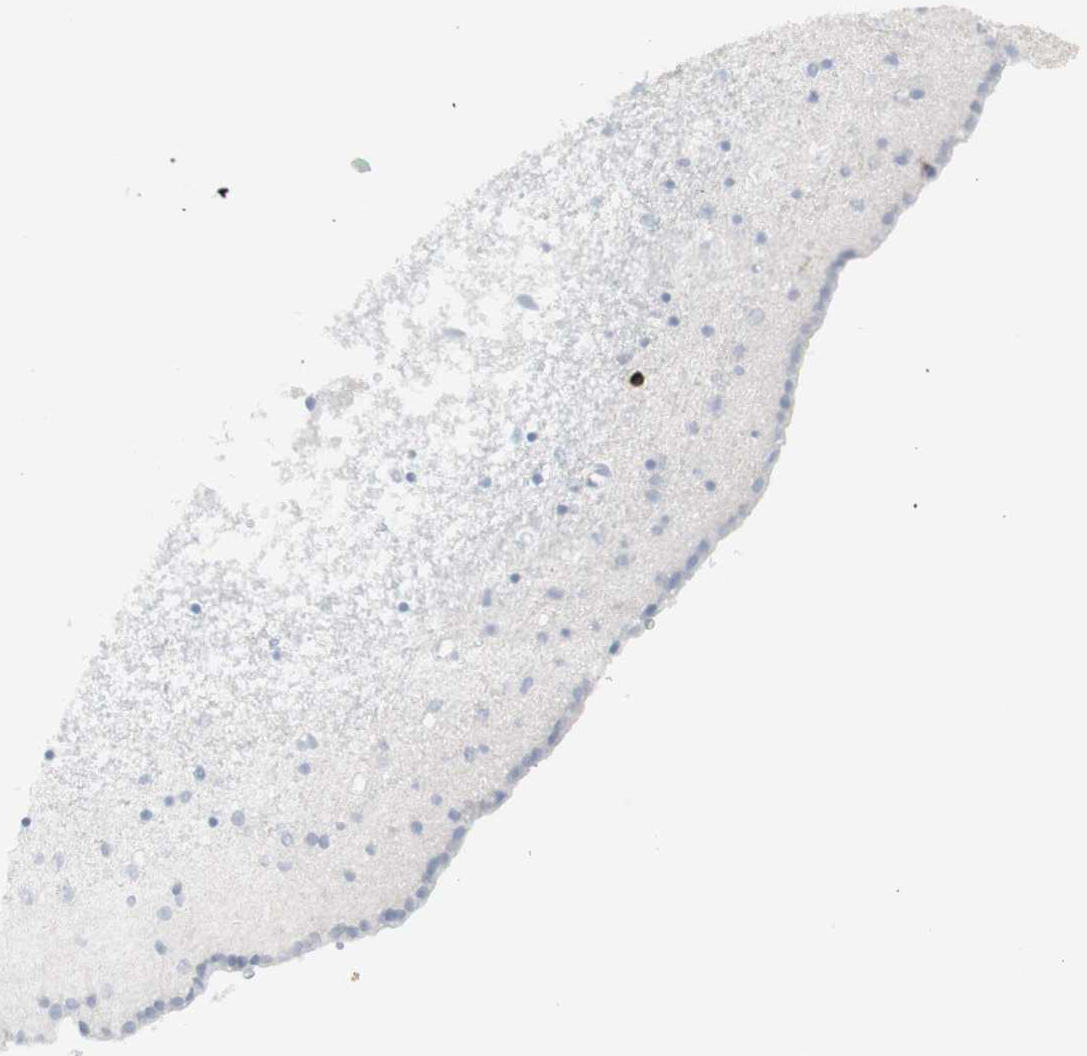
{"staining": {"intensity": "negative", "quantity": "none", "location": "none"}, "tissue": "caudate", "cell_type": "Glial cells", "image_type": "normal", "snomed": [{"axis": "morphology", "description": "Normal tissue, NOS"}, {"axis": "topography", "description": "Lateral ventricle wall"}], "caption": "The photomicrograph exhibits no significant expression in glial cells of caudate.", "gene": "CD247", "patient": {"sex": "male", "age": 45}}